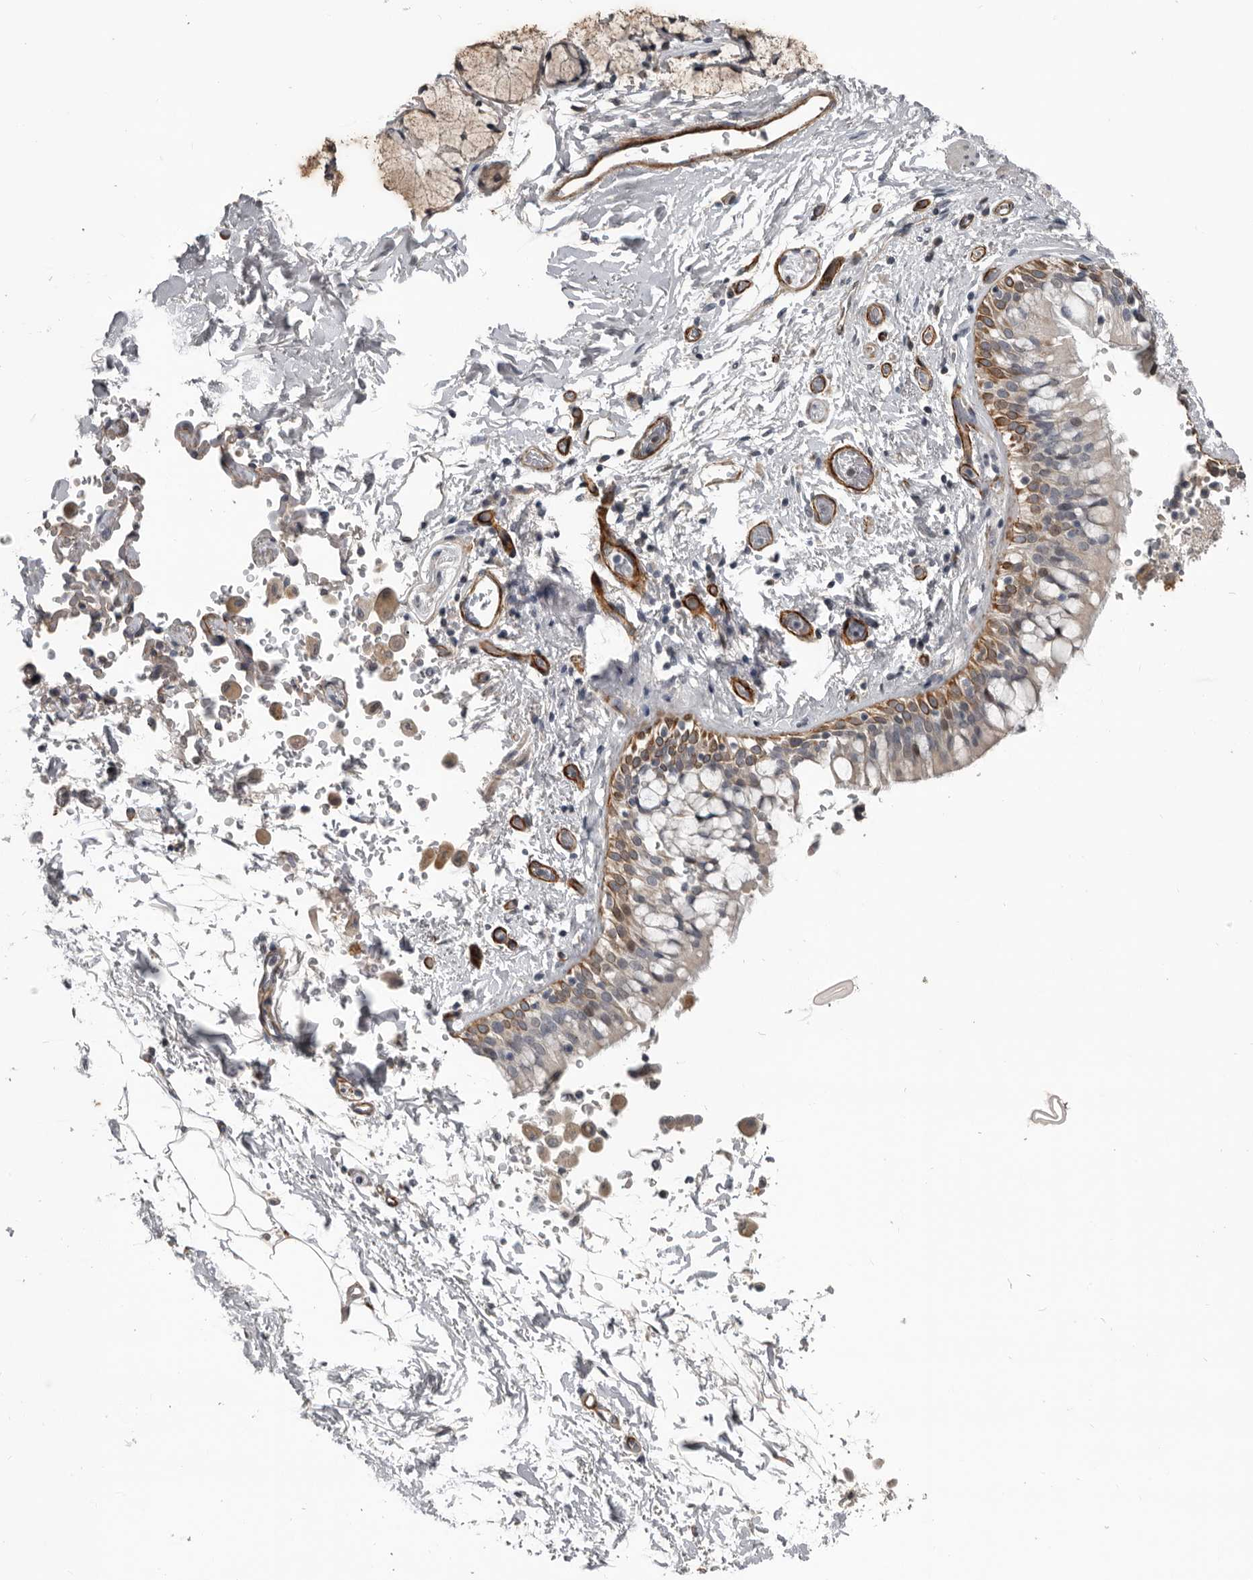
{"staining": {"intensity": "moderate", "quantity": "<25%", "location": "cytoplasmic/membranous"}, "tissue": "bronchus", "cell_type": "Respiratory epithelial cells", "image_type": "normal", "snomed": [{"axis": "morphology", "description": "Normal tissue, NOS"}, {"axis": "morphology", "description": "Inflammation, NOS"}, {"axis": "topography", "description": "Cartilage tissue"}, {"axis": "topography", "description": "Bronchus"}, {"axis": "topography", "description": "Lung"}], "caption": "A low amount of moderate cytoplasmic/membranous positivity is identified in approximately <25% of respiratory epithelial cells in unremarkable bronchus. The staining was performed using DAB, with brown indicating positive protein expression. Nuclei are stained blue with hematoxylin.", "gene": "C1orf216", "patient": {"sex": "female", "age": 64}}